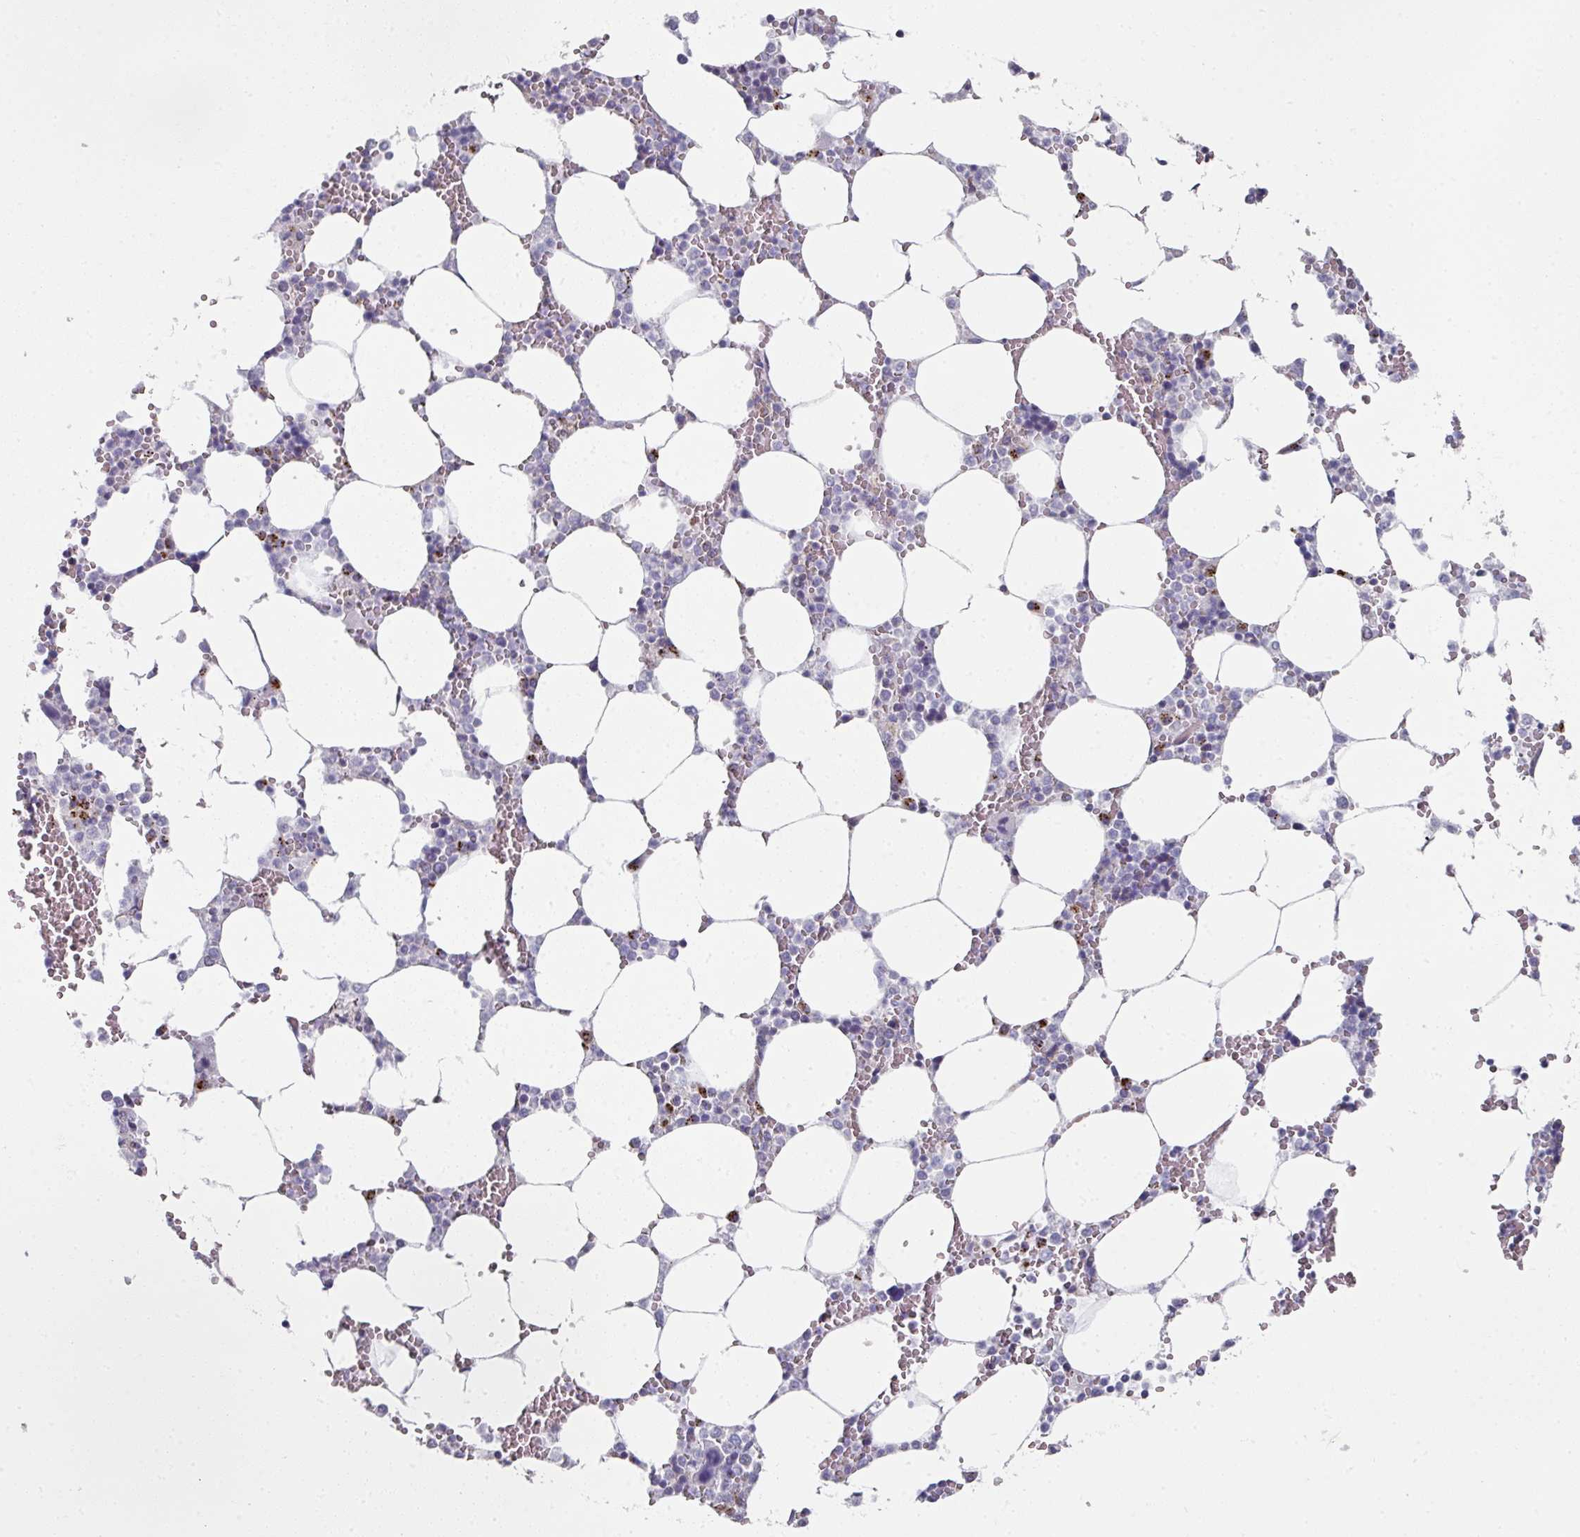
{"staining": {"intensity": "strong", "quantity": "<25%", "location": "cytoplasmic/membranous"}, "tissue": "bone marrow", "cell_type": "Hematopoietic cells", "image_type": "normal", "snomed": [{"axis": "morphology", "description": "Normal tissue, NOS"}, {"axis": "topography", "description": "Bone marrow"}], "caption": "An image of bone marrow stained for a protein exhibits strong cytoplasmic/membranous brown staining in hematopoietic cells.", "gene": "CCDC85B", "patient": {"sex": "male", "age": 64}}